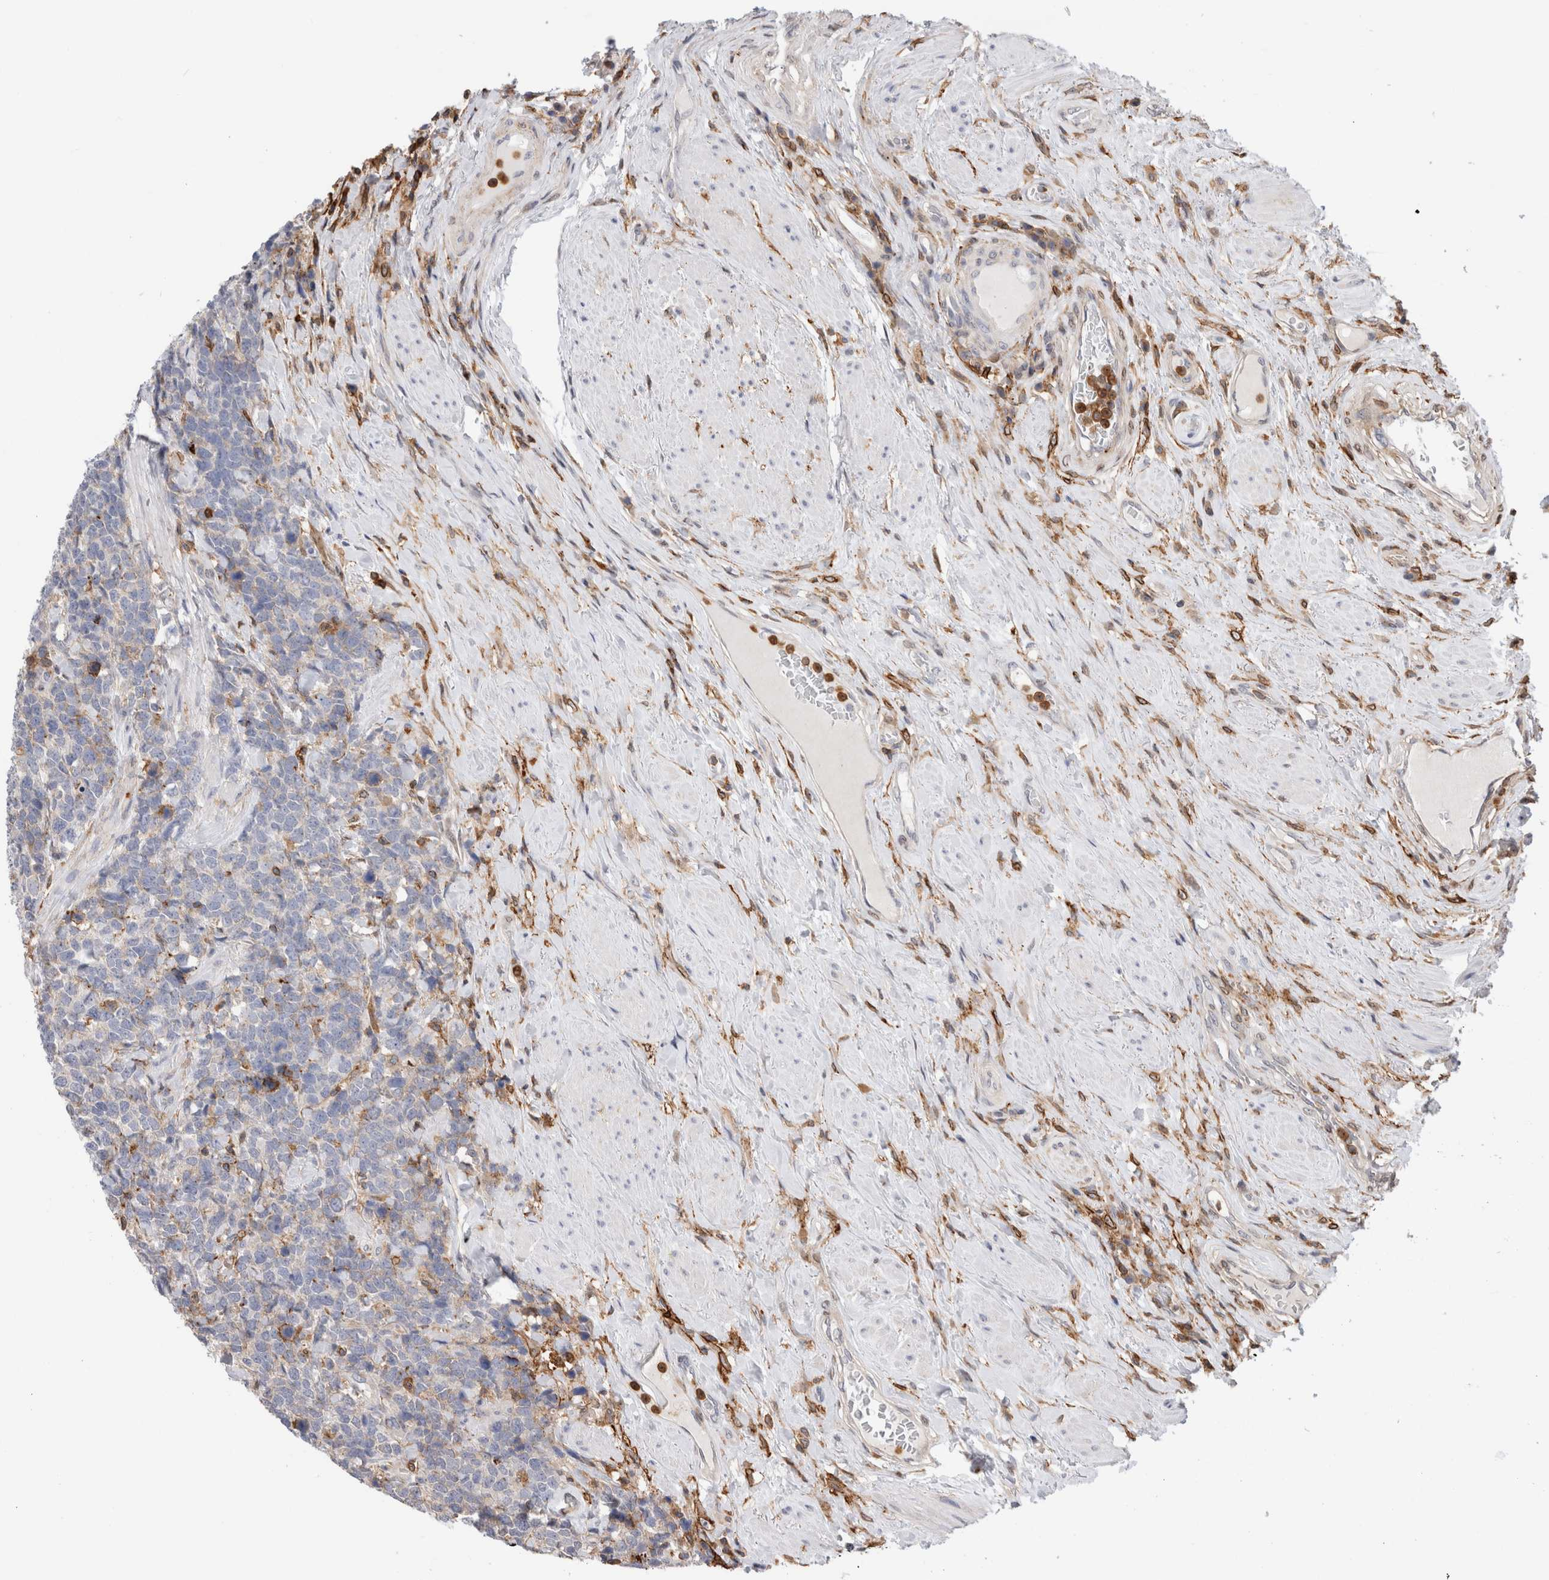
{"staining": {"intensity": "negative", "quantity": "none", "location": "none"}, "tissue": "urothelial cancer", "cell_type": "Tumor cells", "image_type": "cancer", "snomed": [{"axis": "morphology", "description": "Urothelial carcinoma, High grade"}, {"axis": "topography", "description": "Urinary bladder"}], "caption": "This is an immunohistochemistry (IHC) photomicrograph of human urothelial cancer. There is no staining in tumor cells.", "gene": "CCDC88B", "patient": {"sex": "female", "age": 82}}